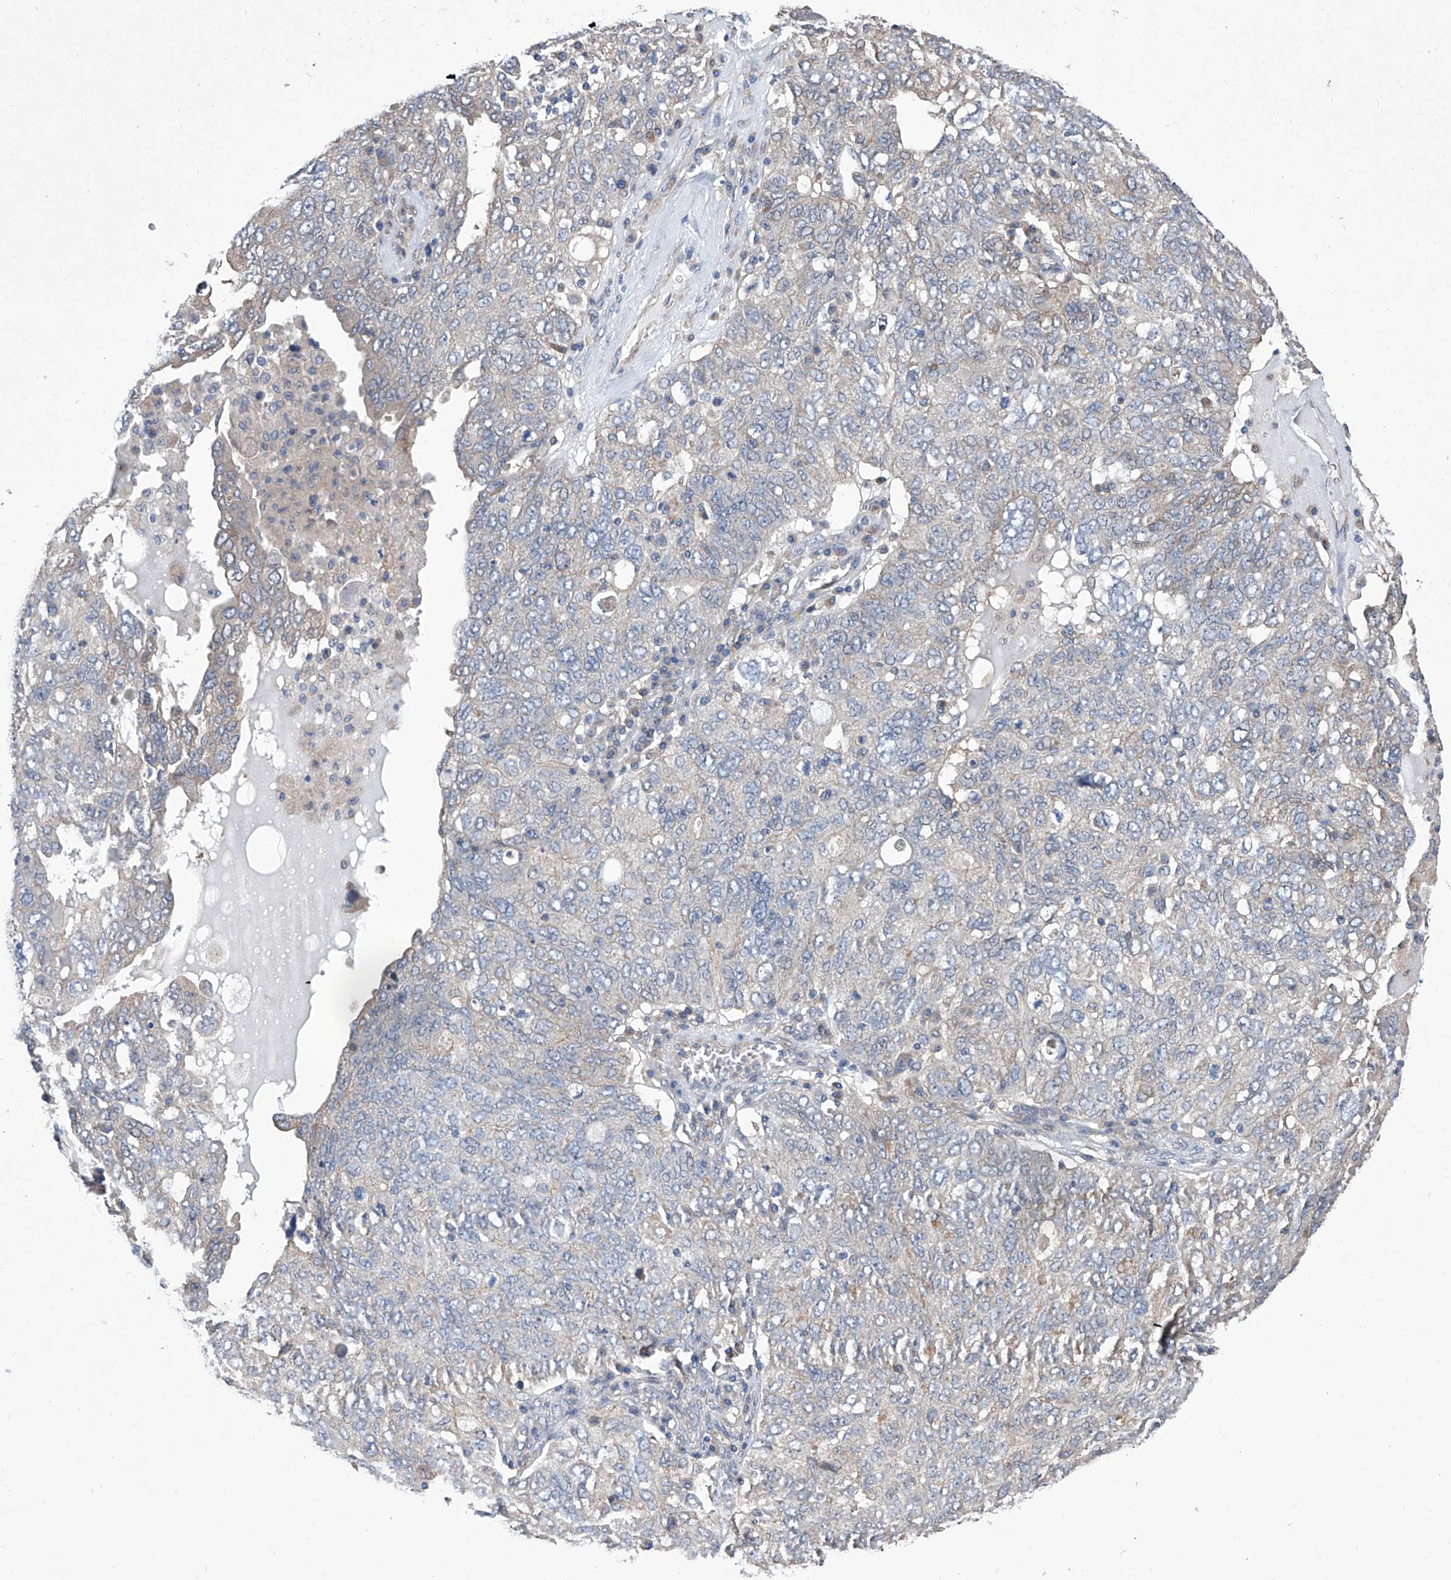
{"staining": {"intensity": "negative", "quantity": "none", "location": "none"}, "tissue": "ovarian cancer", "cell_type": "Tumor cells", "image_type": "cancer", "snomed": [{"axis": "morphology", "description": "Carcinoma, endometroid"}, {"axis": "topography", "description": "Ovary"}], "caption": "High magnification brightfield microscopy of endometroid carcinoma (ovarian) stained with DAB (brown) and counterstained with hematoxylin (blue): tumor cells show no significant positivity.", "gene": "SMS", "patient": {"sex": "female", "age": 62}}